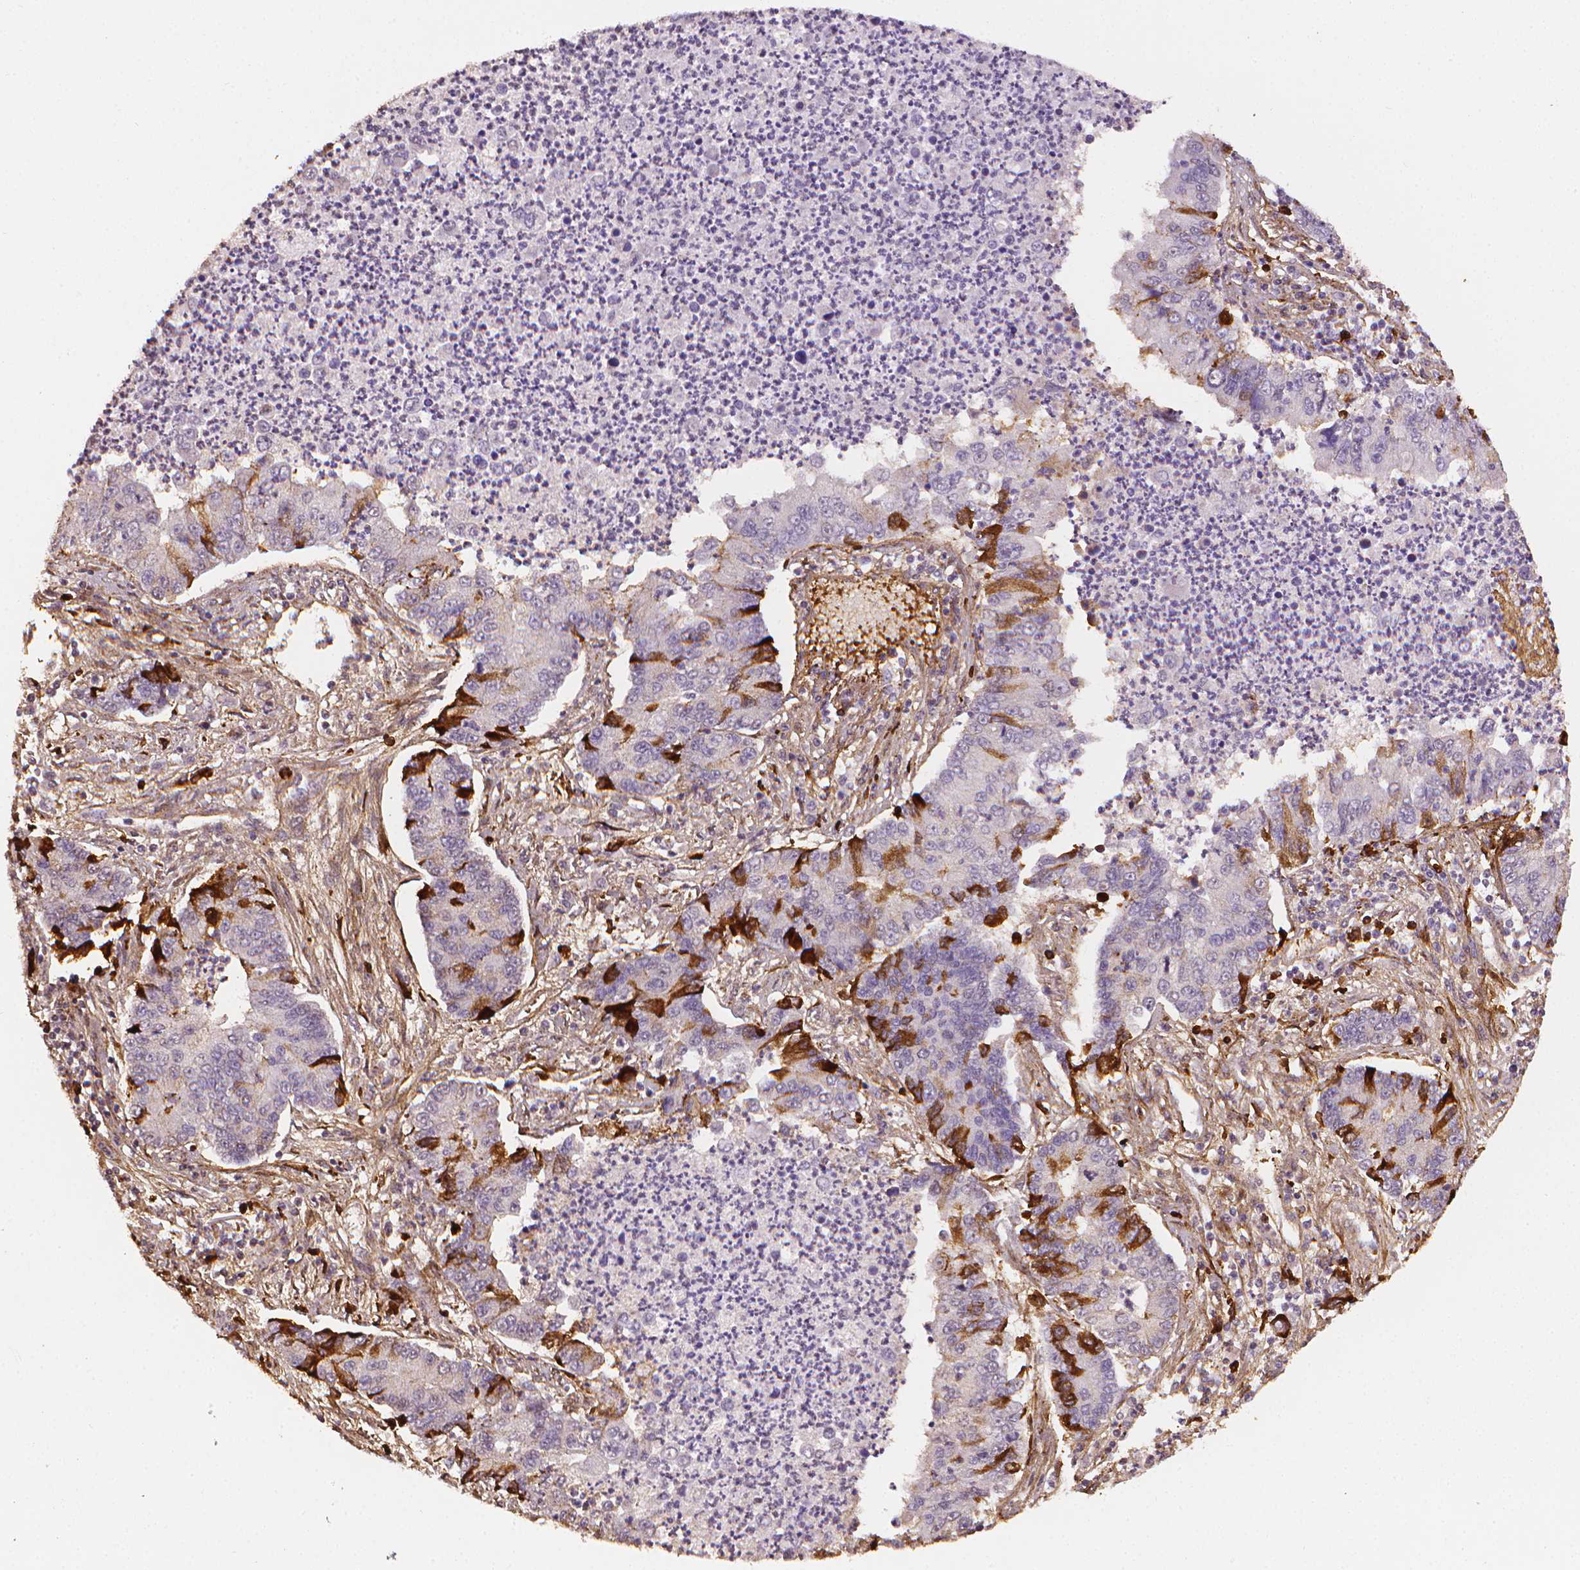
{"staining": {"intensity": "strong", "quantity": "<25%", "location": "cytoplasmic/membranous"}, "tissue": "lung cancer", "cell_type": "Tumor cells", "image_type": "cancer", "snomed": [{"axis": "morphology", "description": "Adenocarcinoma, NOS"}, {"axis": "topography", "description": "Lung"}], "caption": "The histopathology image displays staining of lung cancer (adenocarcinoma), revealing strong cytoplasmic/membranous protein positivity (brown color) within tumor cells. (IHC, brightfield microscopy, high magnification).", "gene": "DCN", "patient": {"sex": "female", "age": 57}}